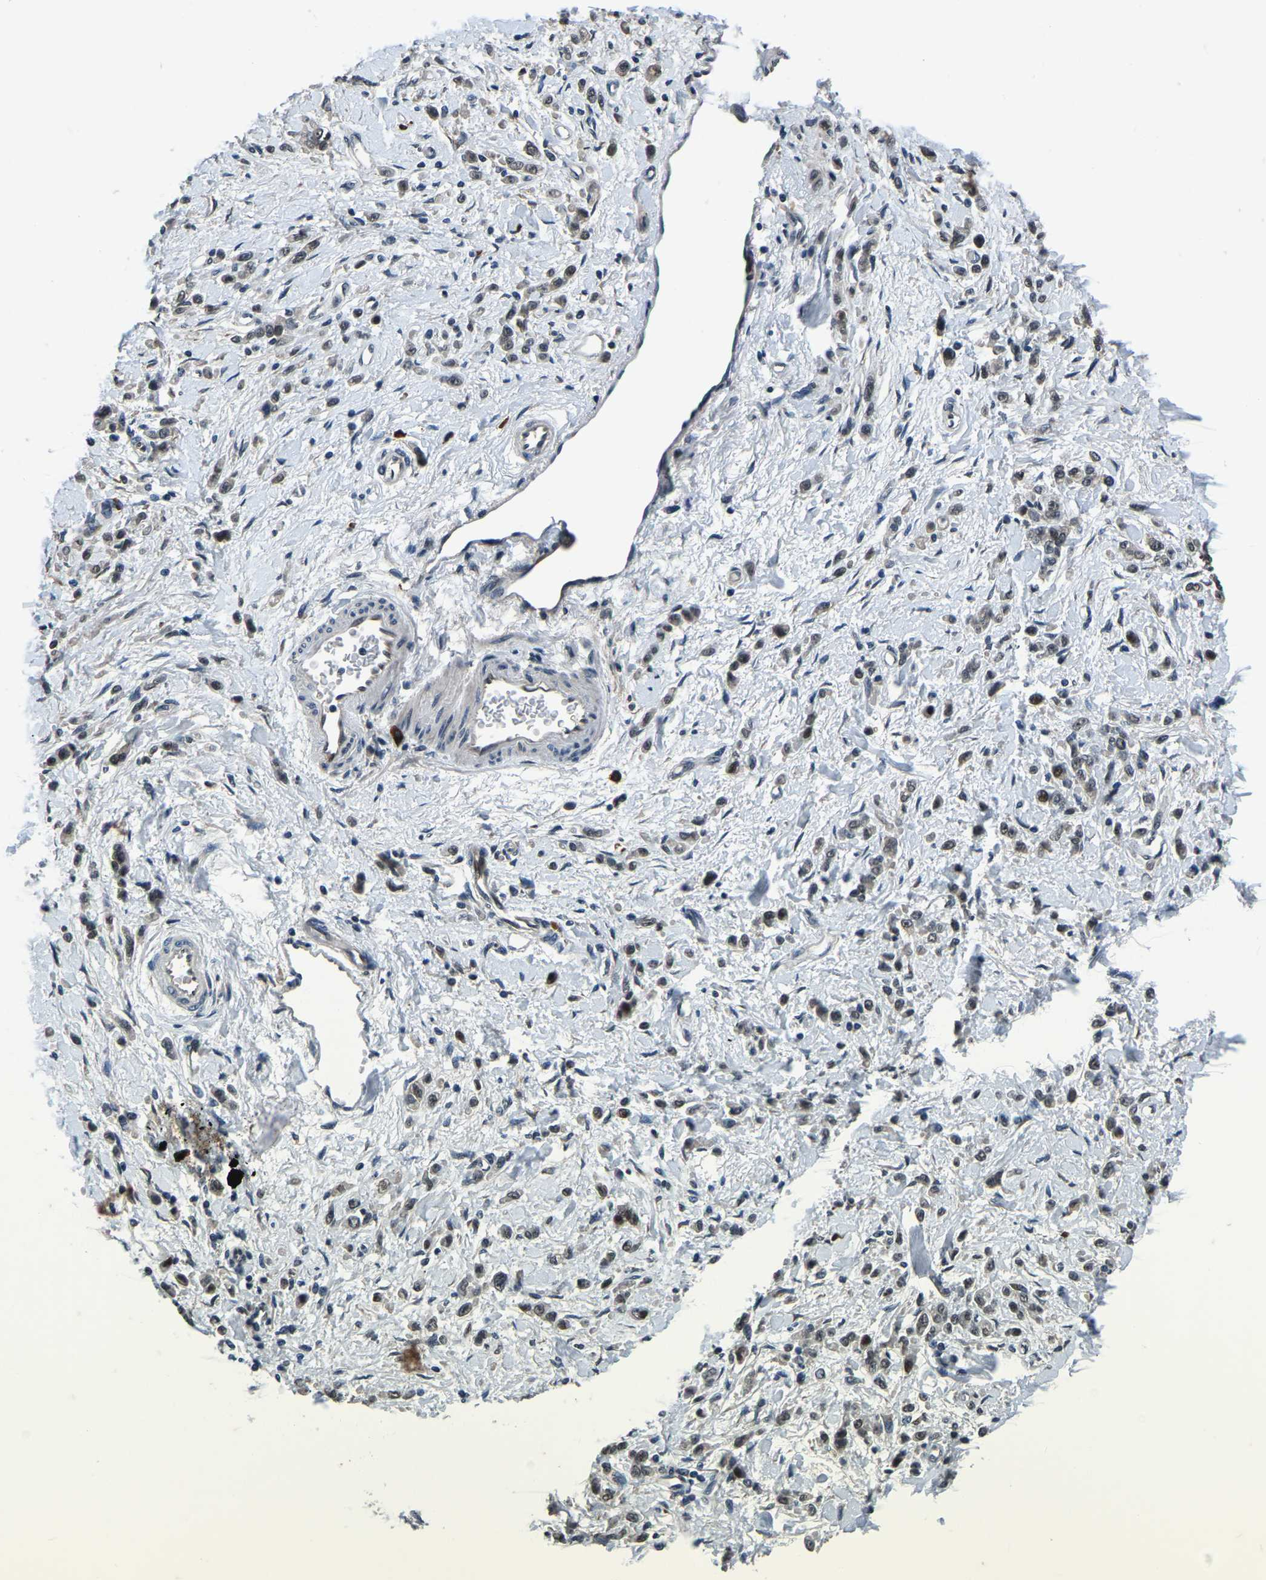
{"staining": {"intensity": "moderate", "quantity": ">75%", "location": "cytoplasmic/membranous,nuclear"}, "tissue": "stomach cancer", "cell_type": "Tumor cells", "image_type": "cancer", "snomed": [{"axis": "morphology", "description": "Normal tissue, NOS"}, {"axis": "morphology", "description": "Adenocarcinoma, NOS"}, {"axis": "topography", "description": "Stomach"}], "caption": "Stomach cancer stained with a brown dye displays moderate cytoplasmic/membranous and nuclear positive staining in approximately >75% of tumor cells.", "gene": "ING2", "patient": {"sex": "male", "age": 82}}